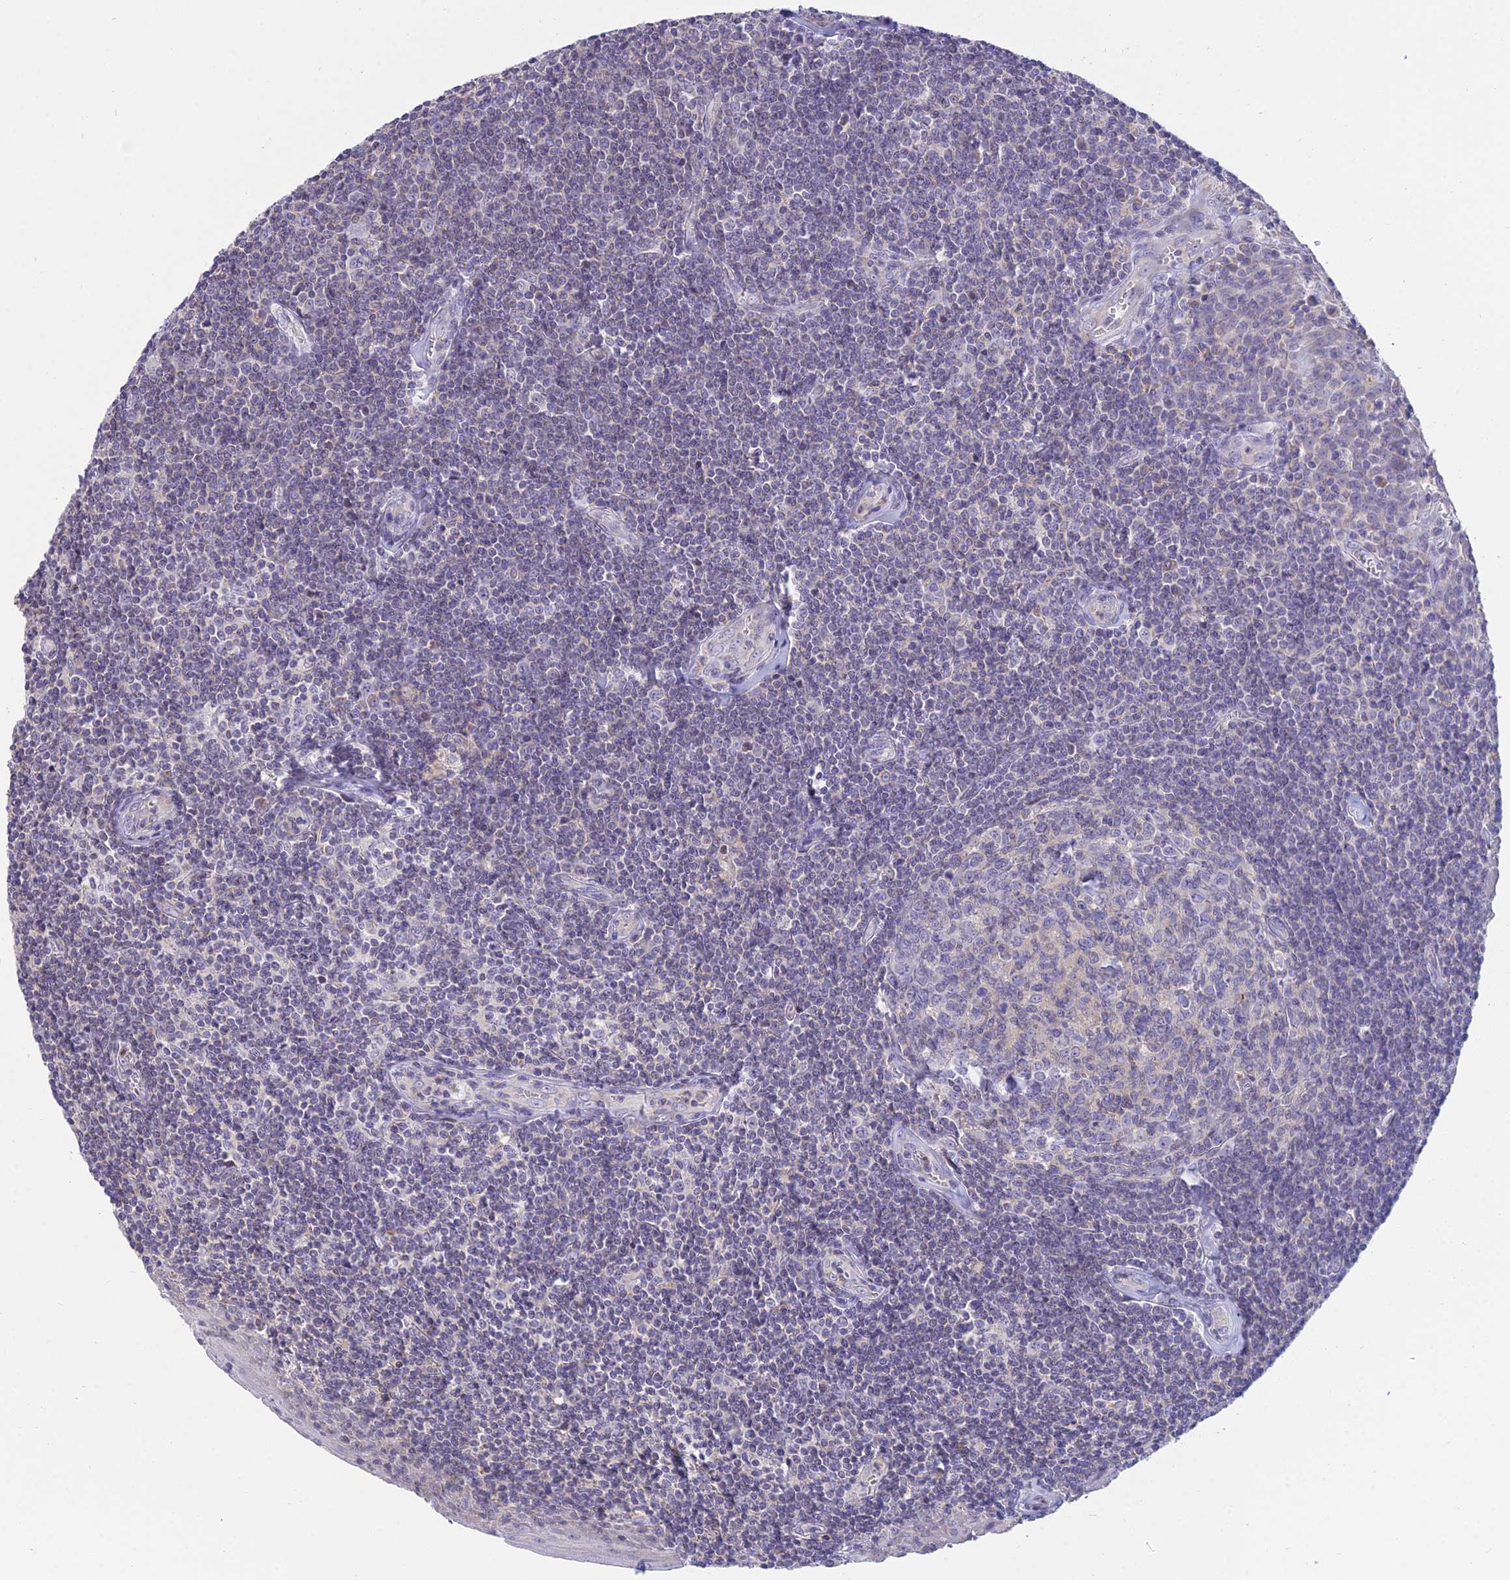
{"staining": {"intensity": "negative", "quantity": "none", "location": "none"}, "tissue": "tonsil", "cell_type": "Germinal center cells", "image_type": "normal", "snomed": [{"axis": "morphology", "description": "Normal tissue, NOS"}, {"axis": "topography", "description": "Tonsil"}], "caption": "IHC photomicrograph of normal tonsil stained for a protein (brown), which exhibits no positivity in germinal center cells.", "gene": "CFAP206", "patient": {"sex": "male", "age": 27}}